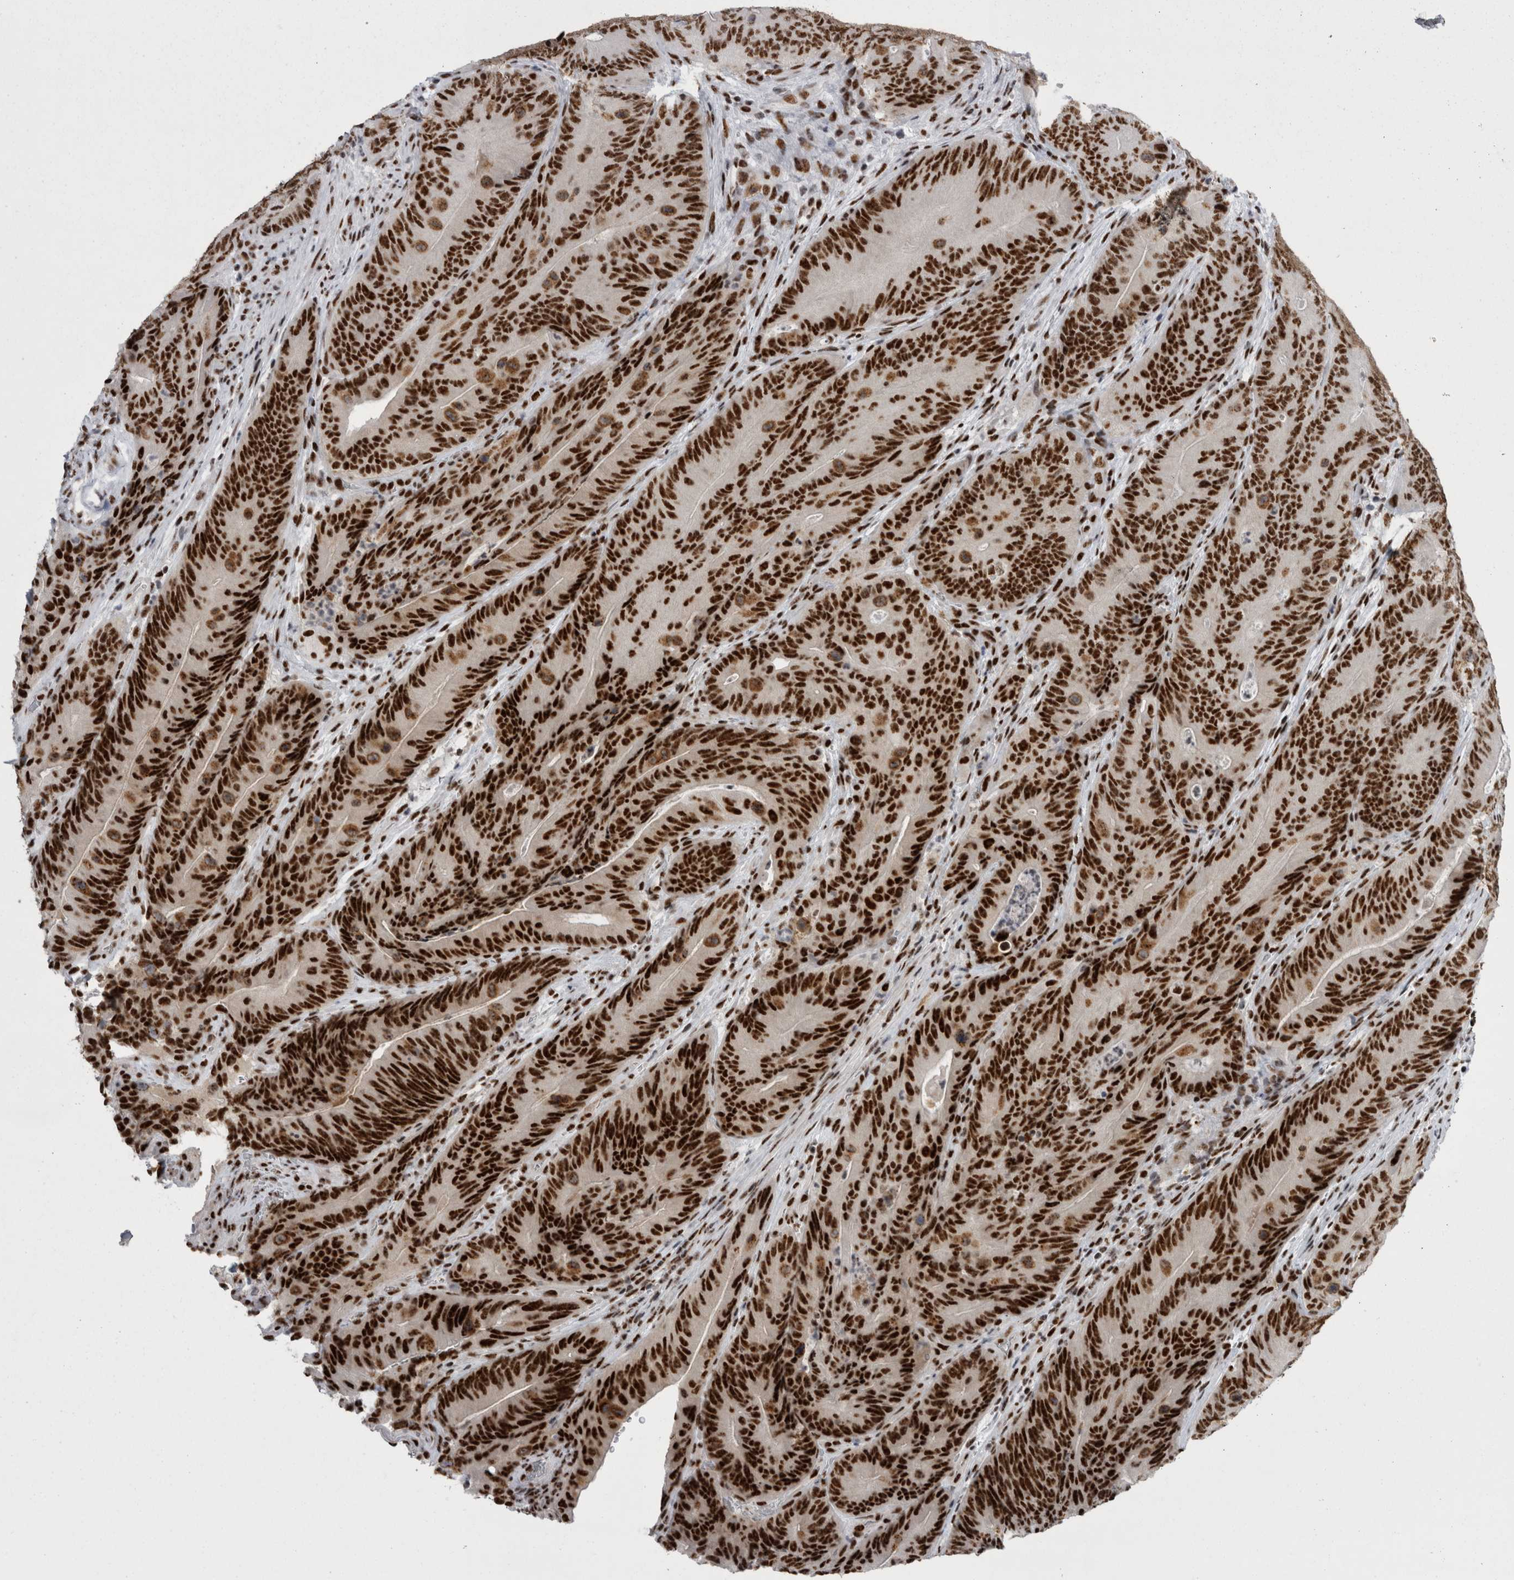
{"staining": {"intensity": "strong", "quantity": ">75%", "location": "nuclear"}, "tissue": "colorectal cancer", "cell_type": "Tumor cells", "image_type": "cancer", "snomed": [{"axis": "morphology", "description": "Normal tissue, NOS"}, {"axis": "topography", "description": "Colon"}], "caption": "Colorectal cancer stained for a protein exhibits strong nuclear positivity in tumor cells.", "gene": "SNRNP40", "patient": {"sex": "female", "age": 82}}